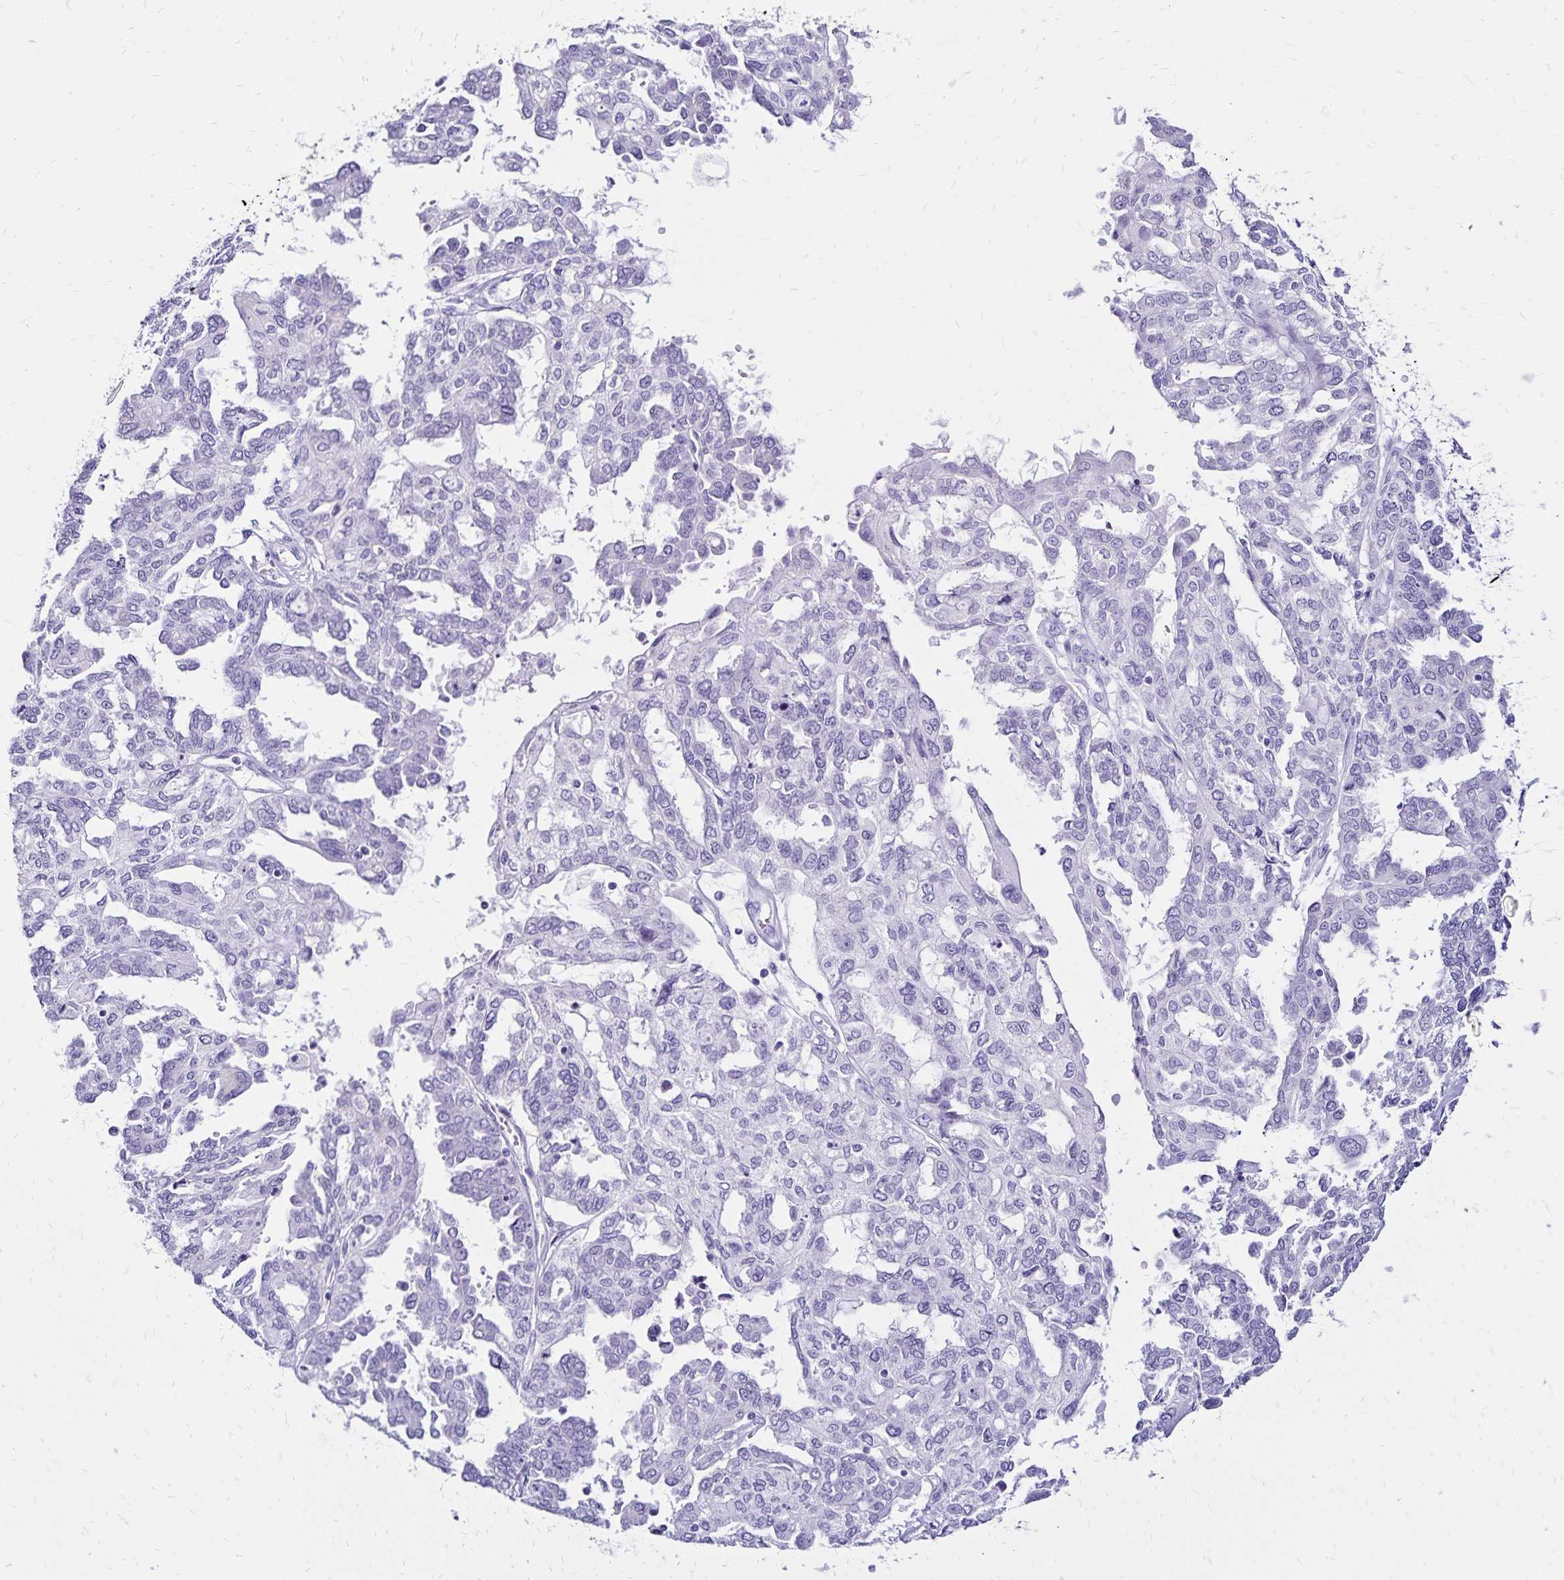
{"staining": {"intensity": "negative", "quantity": "none", "location": "none"}, "tissue": "ovarian cancer", "cell_type": "Tumor cells", "image_type": "cancer", "snomed": [{"axis": "morphology", "description": "Cystadenocarcinoma, serous, NOS"}, {"axis": "topography", "description": "Ovary"}], "caption": "IHC photomicrograph of human serous cystadenocarcinoma (ovarian) stained for a protein (brown), which demonstrates no positivity in tumor cells.", "gene": "LIN28B", "patient": {"sex": "female", "age": 53}}